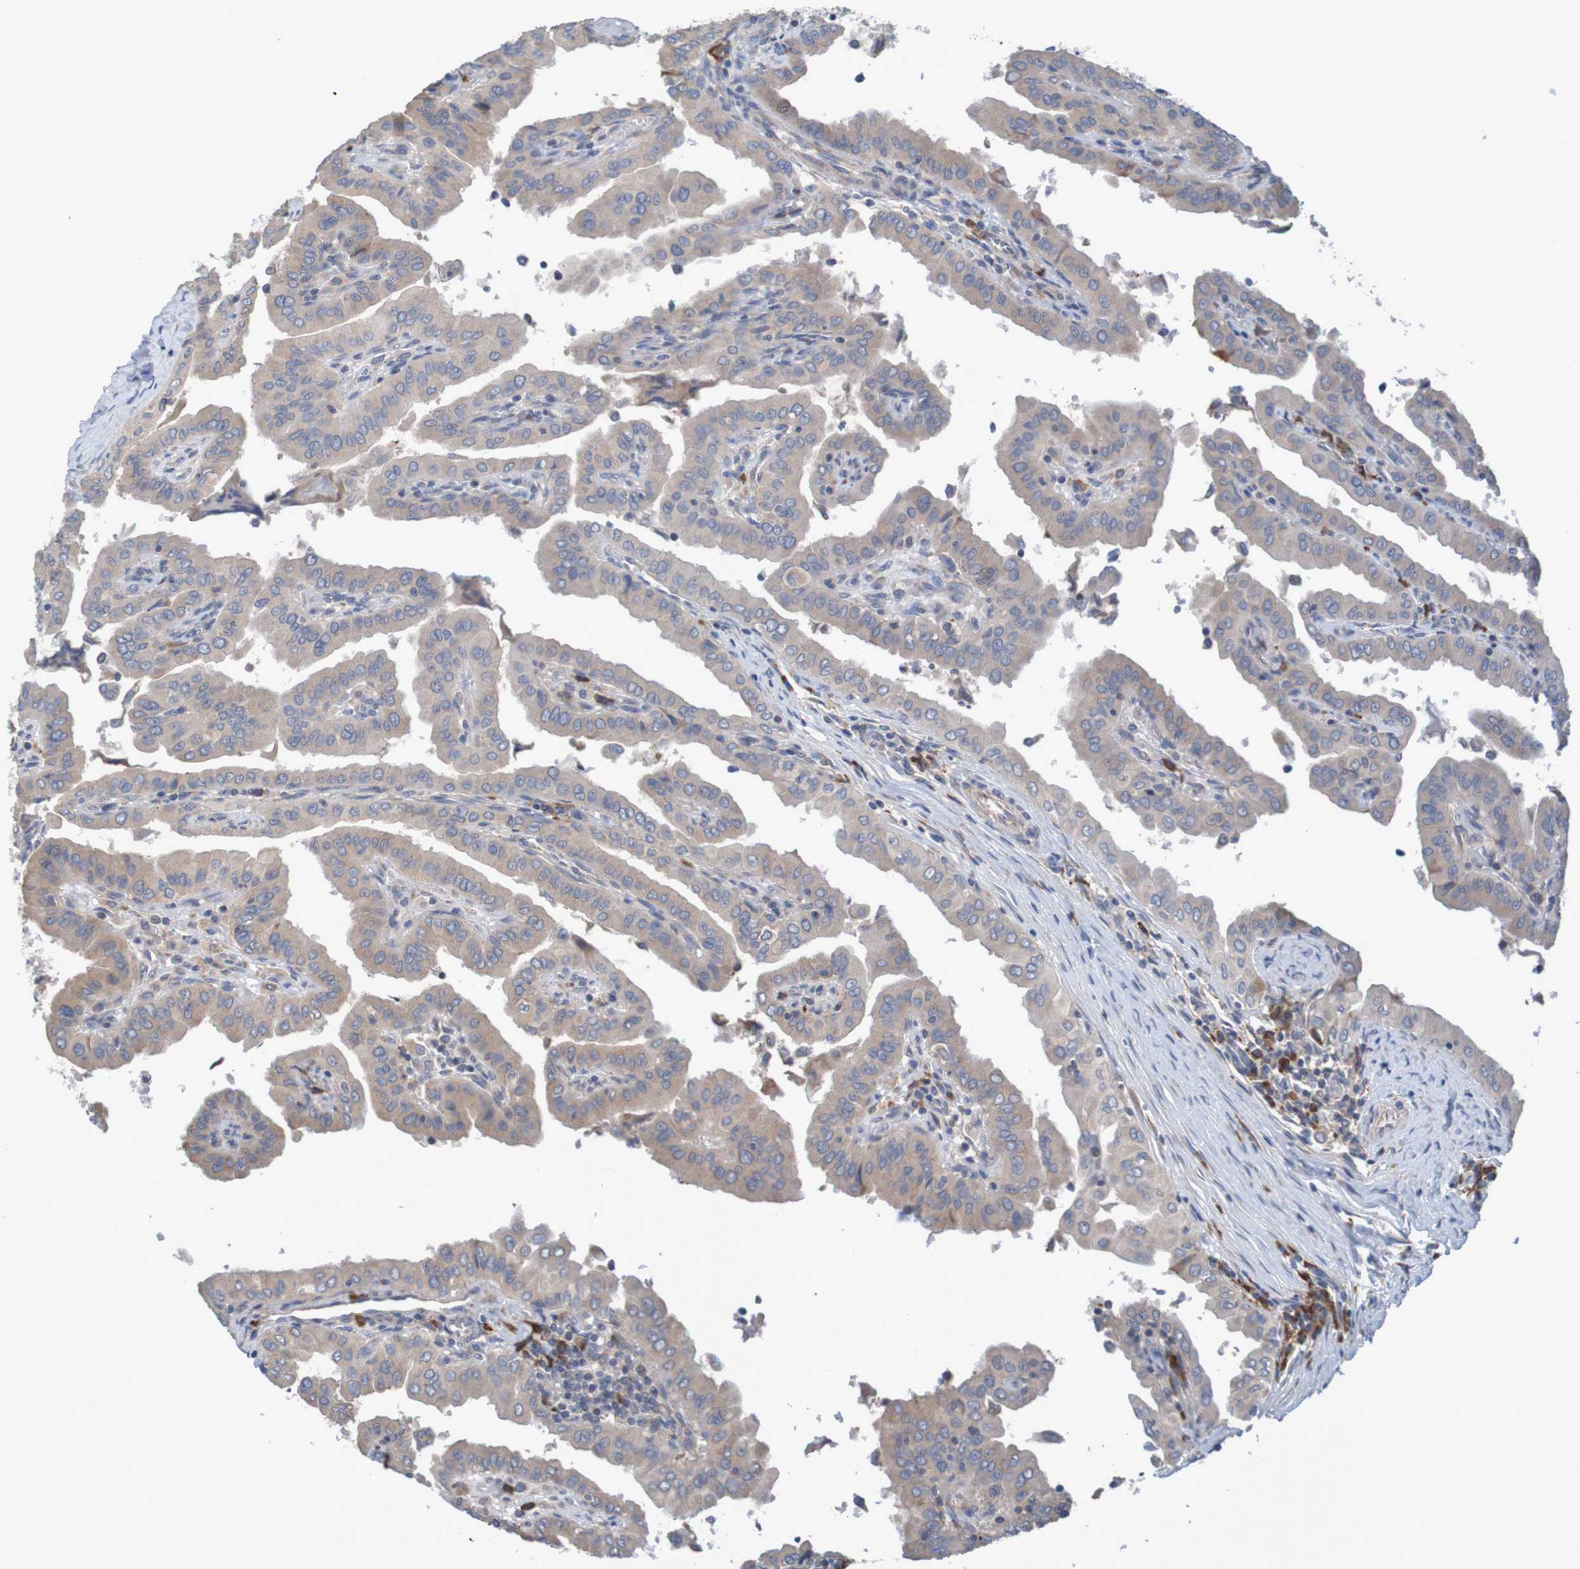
{"staining": {"intensity": "weak", "quantity": ">75%", "location": "cytoplasmic/membranous"}, "tissue": "thyroid cancer", "cell_type": "Tumor cells", "image_type": "cancer", "snomed": [{"axis": "morphology", "description": "Papillary adenocarcinoma, NOS"}, {"axis": "topography", "description": "Thyroid gland"}], "caption": "Immunohistochemical staining of human thyroid cancer (papillary adenocarcinoma) demonstrates low levels of weak cytoplasmic/membranous positivity in approximately >75% of tumor cells.", "gene": "CLDN18", "patient": {"sex": "male", "age": 33}}